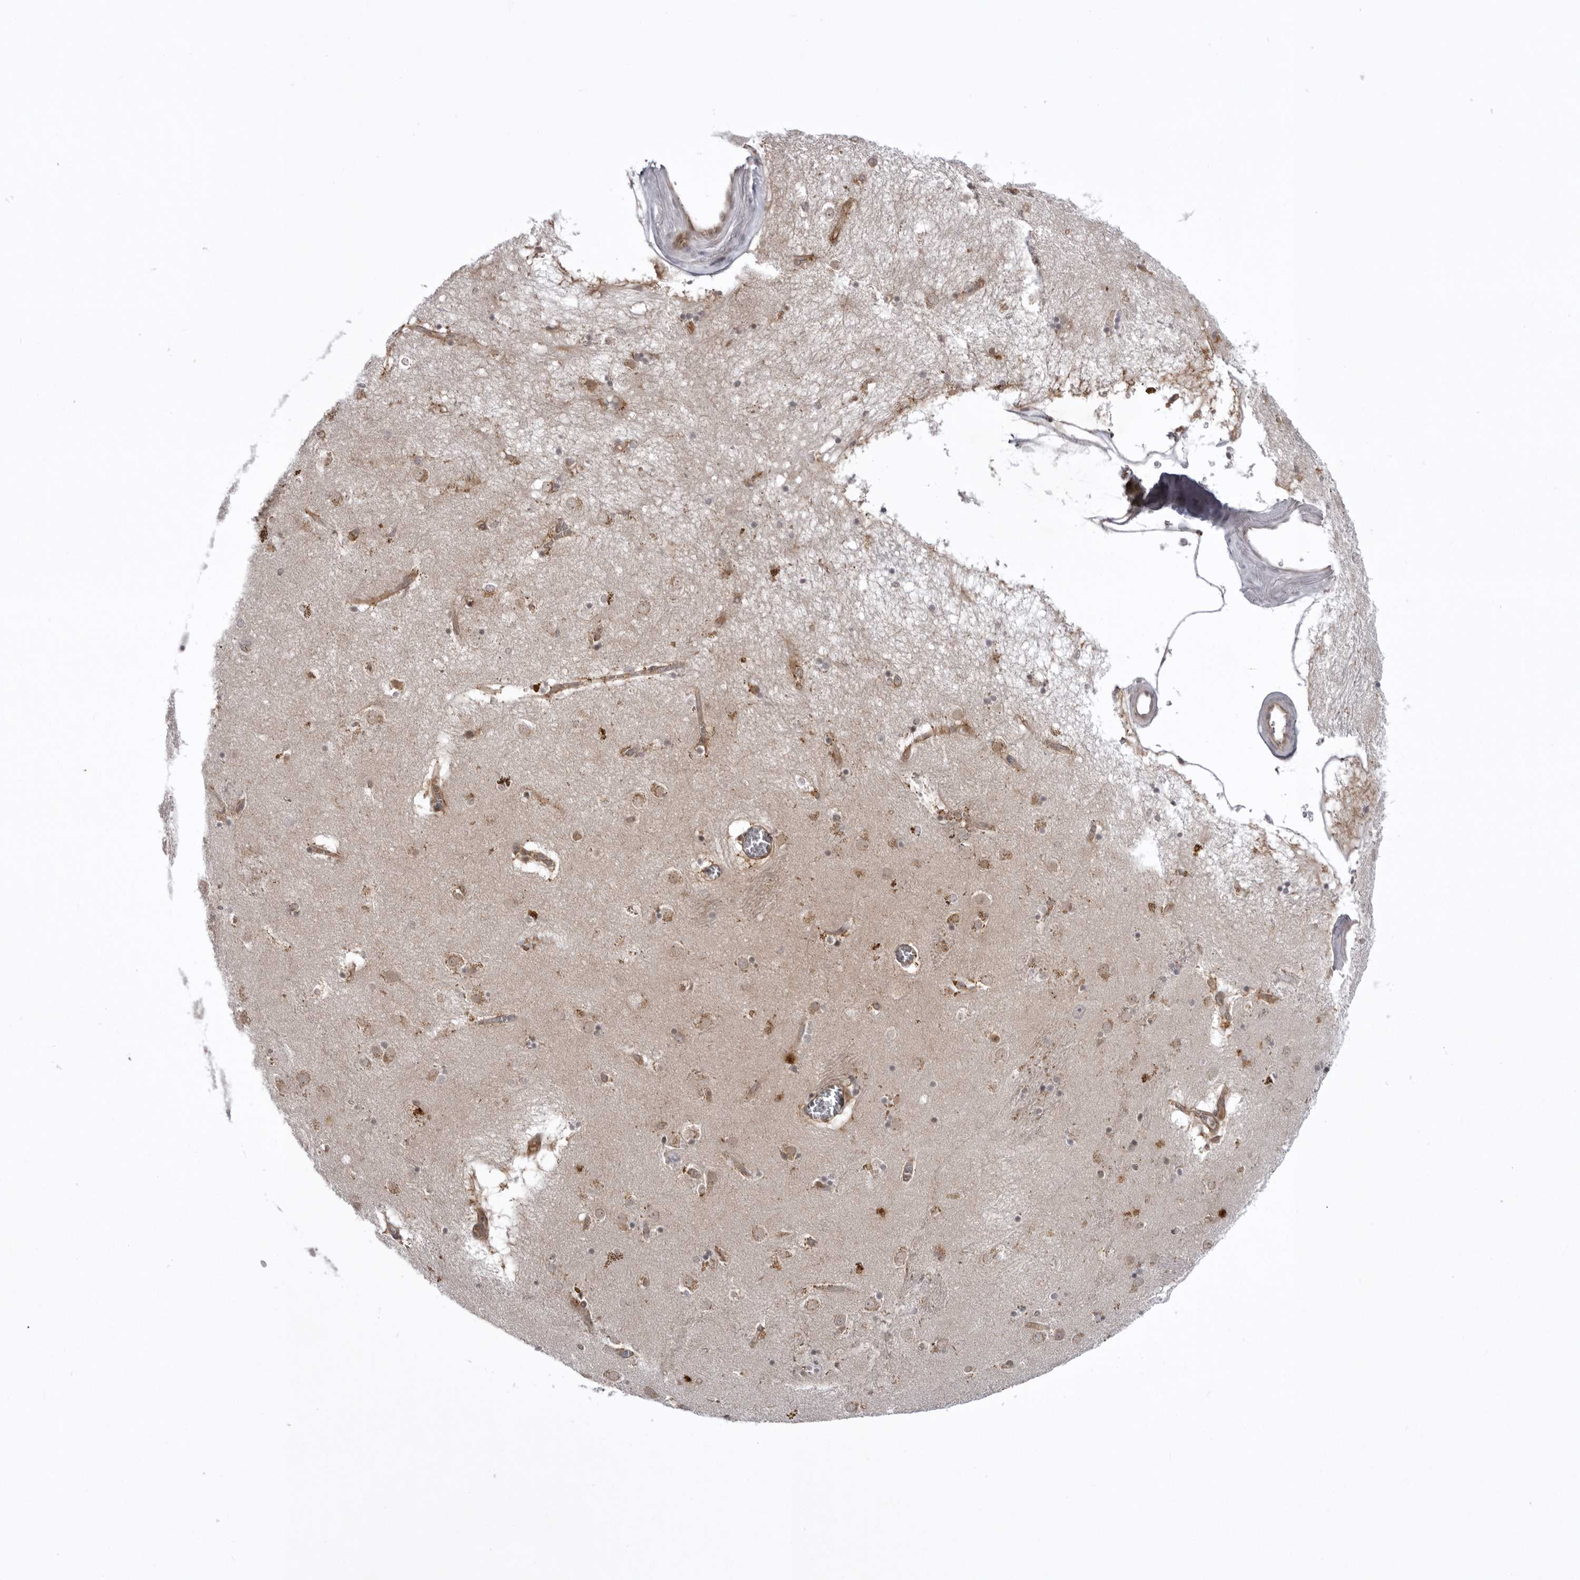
{"staining": {"intensity": "weak", "quantity": "25%-75%", "location": "cytoplasmic/membranous"}, "tissue": "caudate", "cell_type": "Glial cells", "image_type": "normal", "snomed": [{"axis": "morphology", "description": "Normal tissue, NOS"}, {"axis": "topography", "description": "Lateral ventricle wall"}], "caption": "Human caudate stained for a protein (brown) reveals weak cytoplasmic/membranous positive positivity in about 25%-75% of glial cells.", "gene": "USP43", "patient": {"sex": "male", "age": 70}}